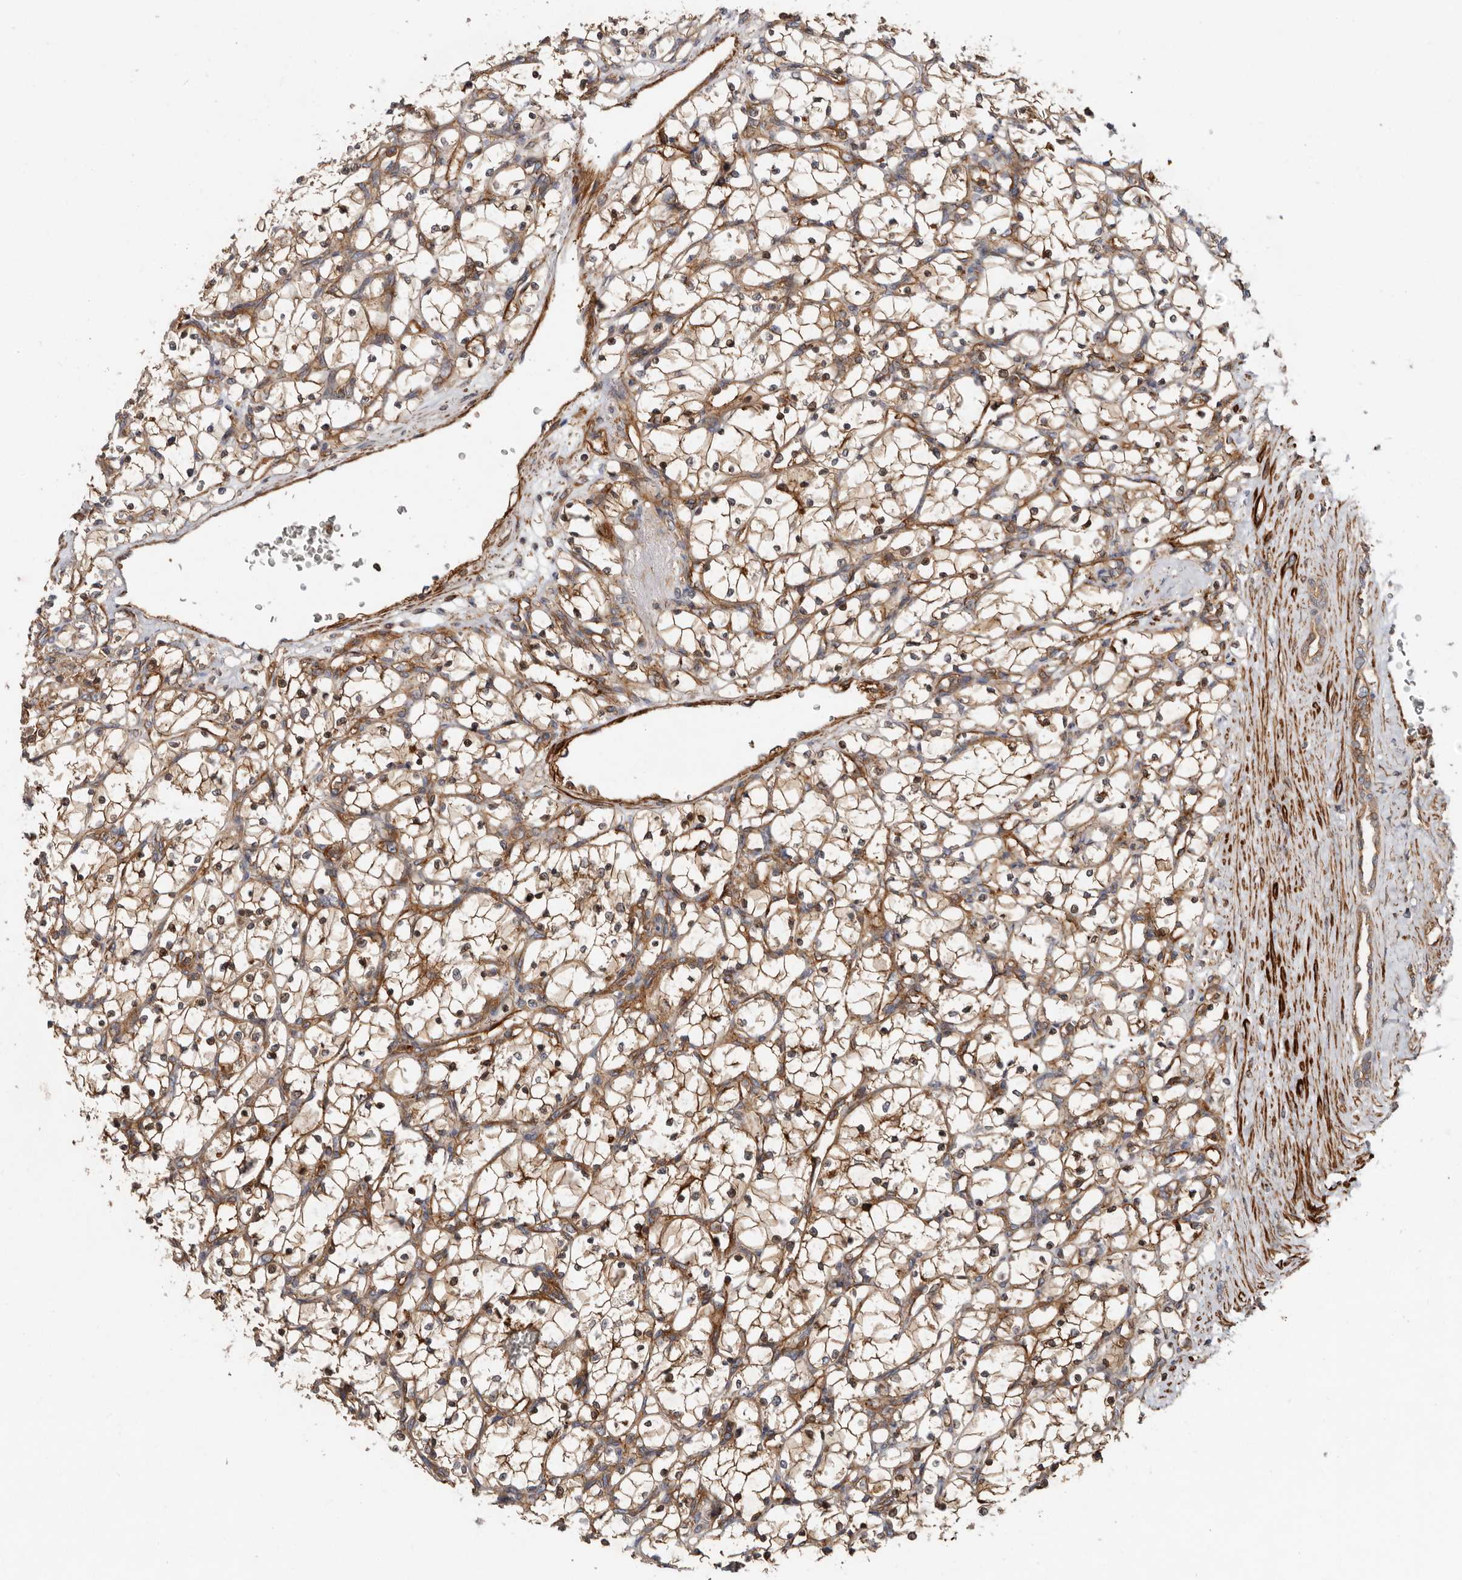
{"staining": {"intensity": "moderate", "quantity": ">75%", "location": "cytoplasmic/membranous"}, "tissue": "renal cancer", "cell_type": "Tumor cells", "image_type": "cancer", "snomed": [{"axis": "morphology", "description": "Adenocarcinoma, NOS"}, {"axis": "topography", "description": "Kidney"}], "caption": "A photomicrograph showing moderate cytoplasmic/membranous staining in approximately >75% of tumor cells in adenocarcinoma (renal), as visualized by brown immunohistochemical staining.", "gene": "TMC7", "patient": {"sex": "female", "age": 69}}